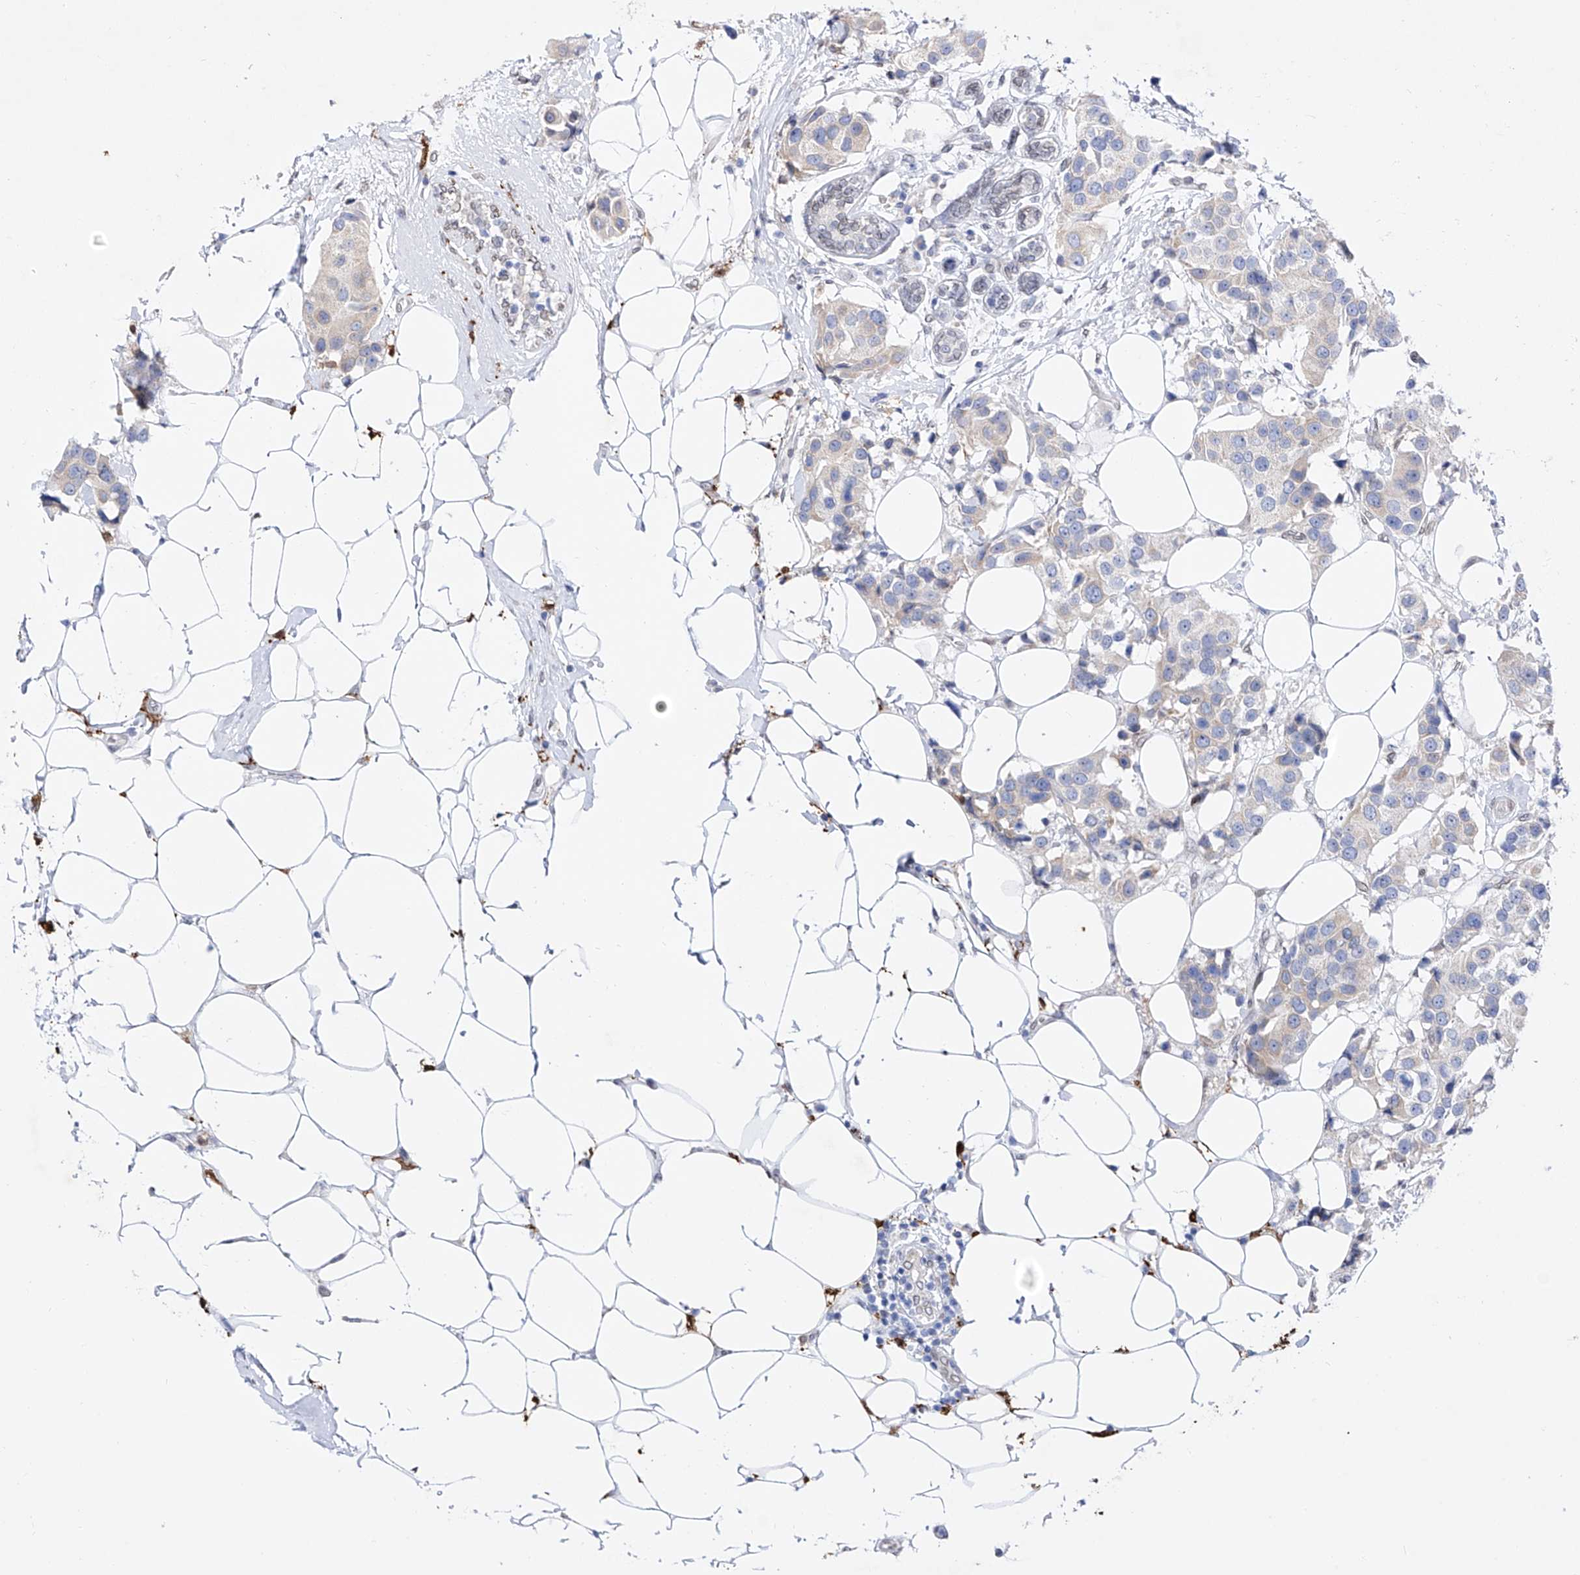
{"staining": {"intensity": "negative", "quantity": "none", "location": "none"}, "tissue": "breast cancer", "cell_type": "Tumor cells", "image_type": "cancer", "snomed": [{"axis": "morphology", "description": "Normal tissue, NOS"}, {"axis": "morphology", "description": "Duct carcinoma"}, {"axis": "topography", "description": "Breast"}], "caption": "Immunohistochemistry micrograph of breast cancer (infiltrating ductal carcinoma) stained for a protein (brown), which demonstrates no expression in tumor cells.", "gene": "LCLAT1", "patient": {"sex": "female", "age": 39}}